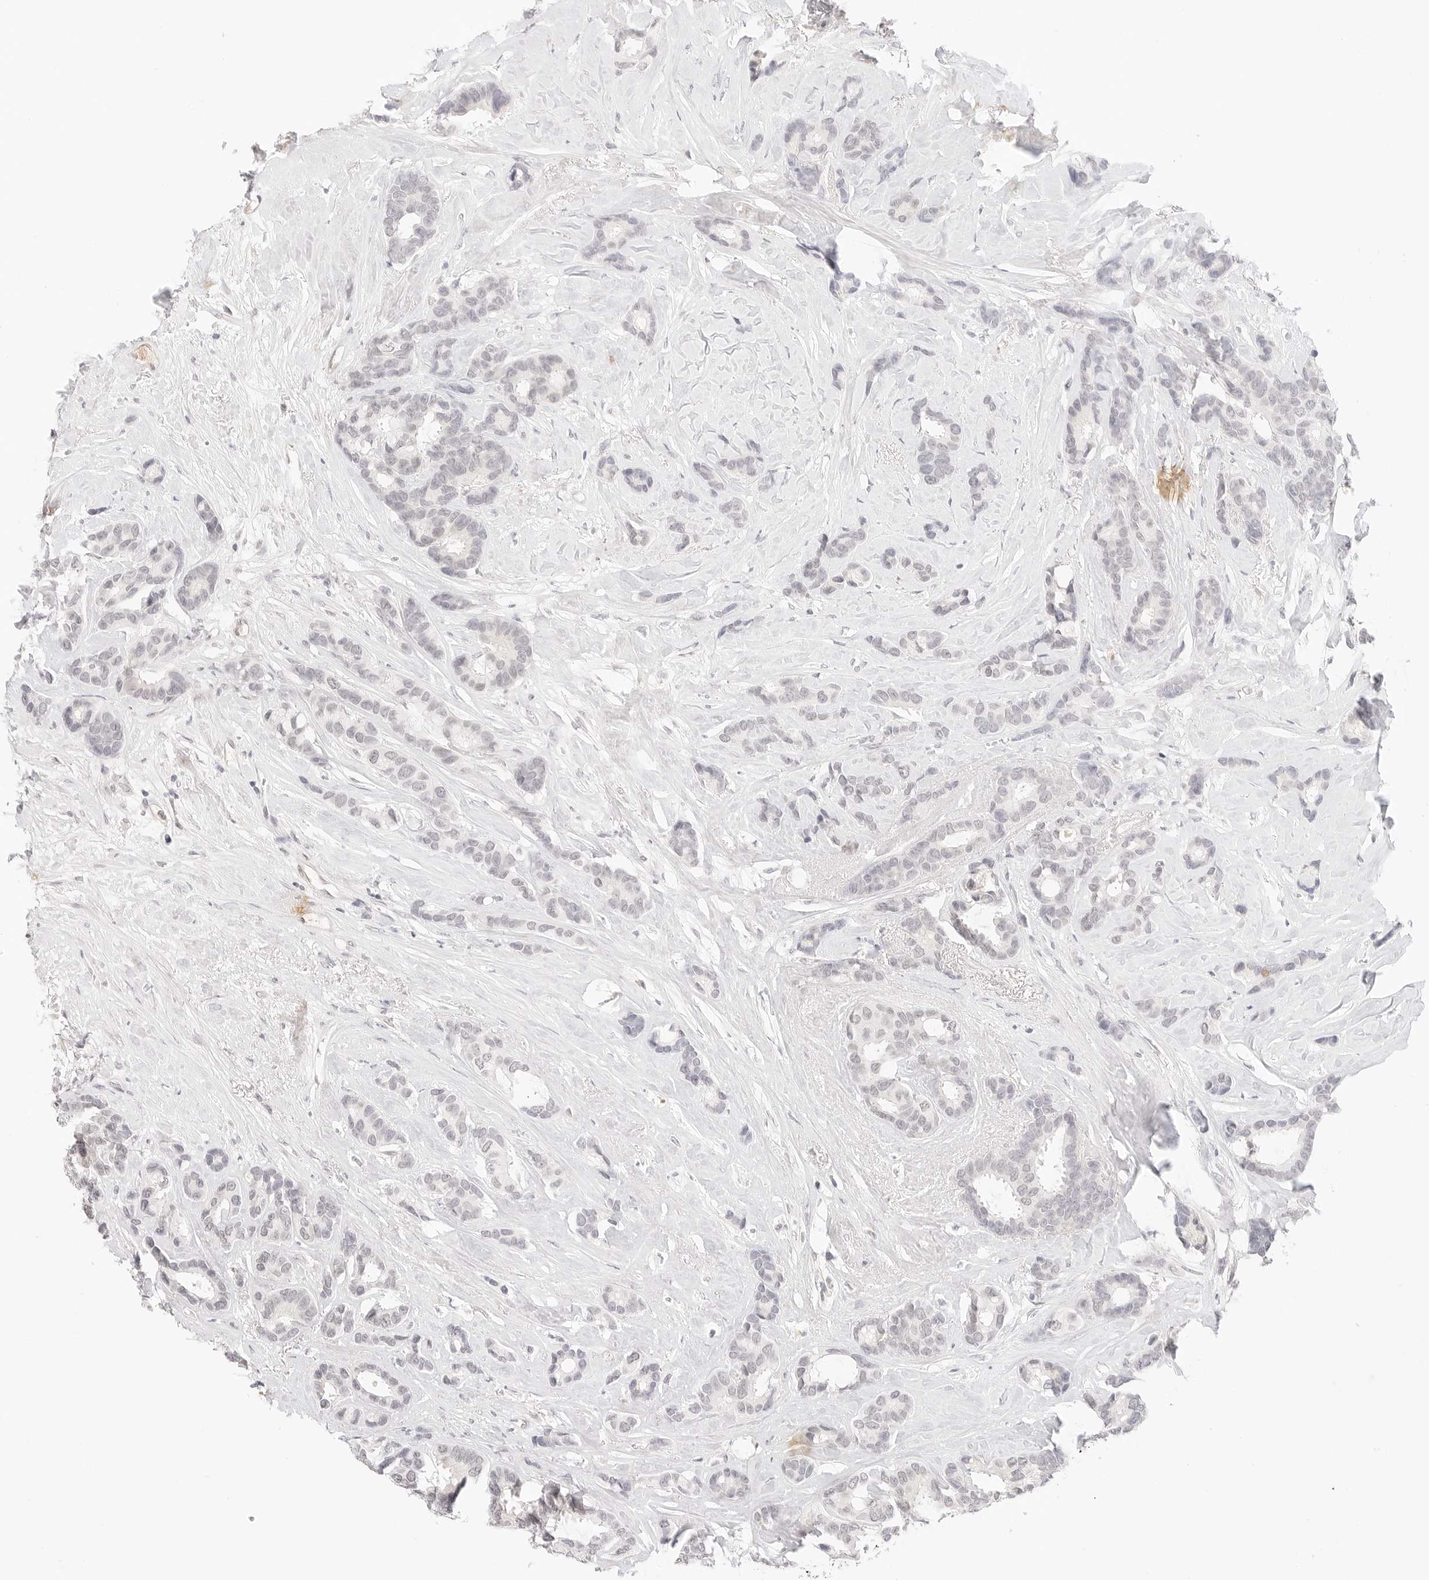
{"staining": {"intensity": "negative", "quantity": "none", "location": "none"}, "tissue": "breast cancer", "cell_type": "Tumor cells", "image_type": "cancer", "snomed": [{"axis": "morphology", "description": "Duct carcinoma"}, {"axis": "topography", "description": "Breast"}], "caption": "Tumor cells show no significant staining in breast cancer (invasive ductal carcinoma).", "gene": "XKR4", "patient": {"sex": "female", "age": 87}}